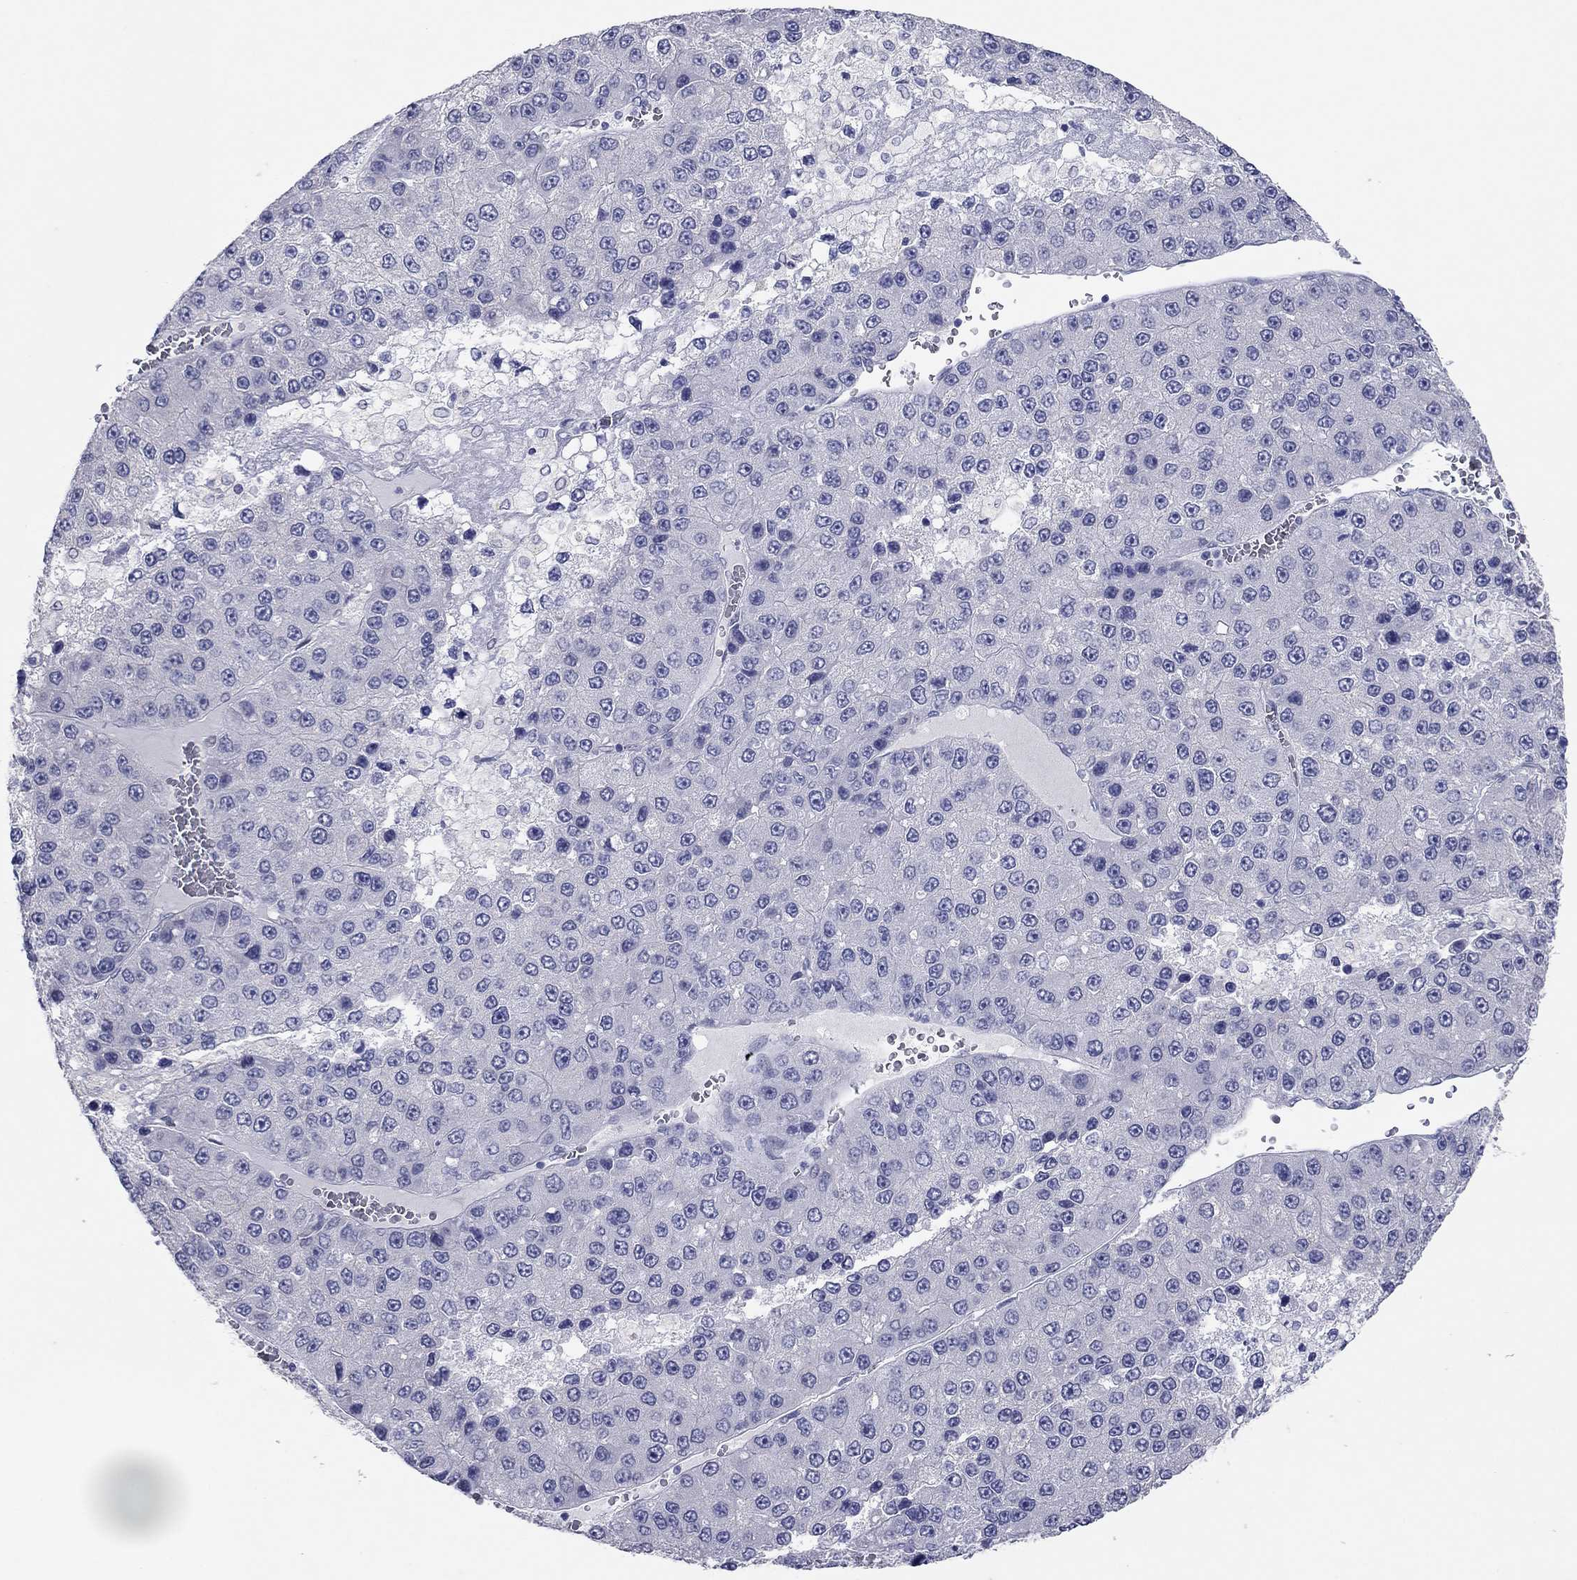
{"staining": {"intensity": "negative", "quantity": "none", "location": "none"}, "tissue": "liver cancer", "cell_type": "Tumor cells", "image_type": "cancer", "snomed": [{"axis": "morphology", "description": "Carcinoma, Hepatocellular, NOS"}, {"axis": "topography", "description": "Liver"}], "caption": "IHC histopathology image of hepatocellular carcinoma (liver) stained for a protein (brown), which displays no expression in tumor cells.", "gene": "ITGAE", "patient": {"sex": "female", "age": 73}}